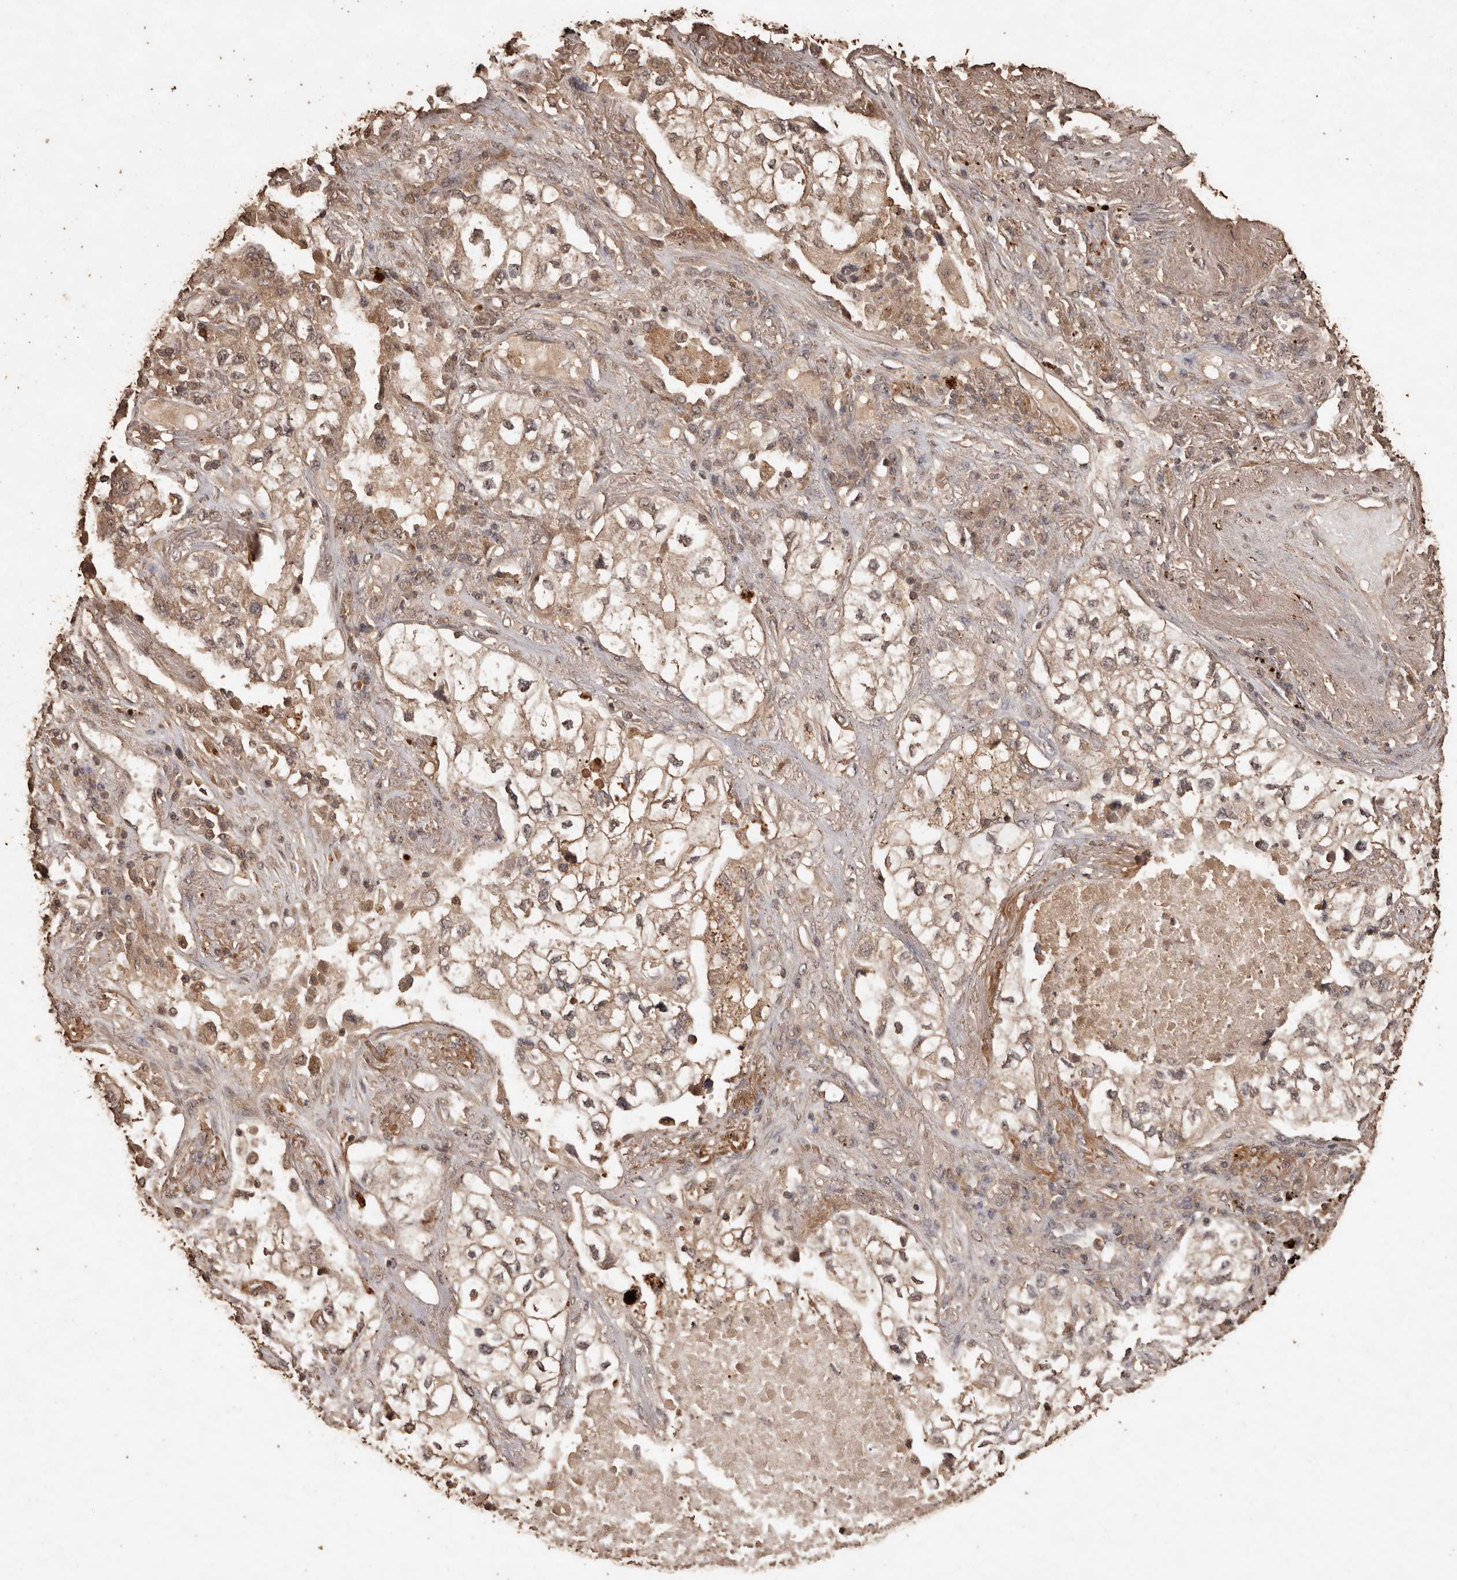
{"staining": {"intensity": "weak", "quantity": ">75%", "location": "cytoplasmic/membranous"}, "tissue": "lung cancer", "cell_type": "Tumor cells", "image_type": "cancer", "snomed": [{"axis": "morphology", "description": "Adenocarcinoma, NOS"}, {"axis": "topography", "description": "Lung"}], "caption": "Immunohistochemistry micrograph of human lung adenocarcinoma stained for a protein (brown), which reveals low levels of weak cytoplasmic/membranous positivity in about >75% of tumor cells.", "gene": "PKDCC", "patient": {"sex": "male", "age": 63}}